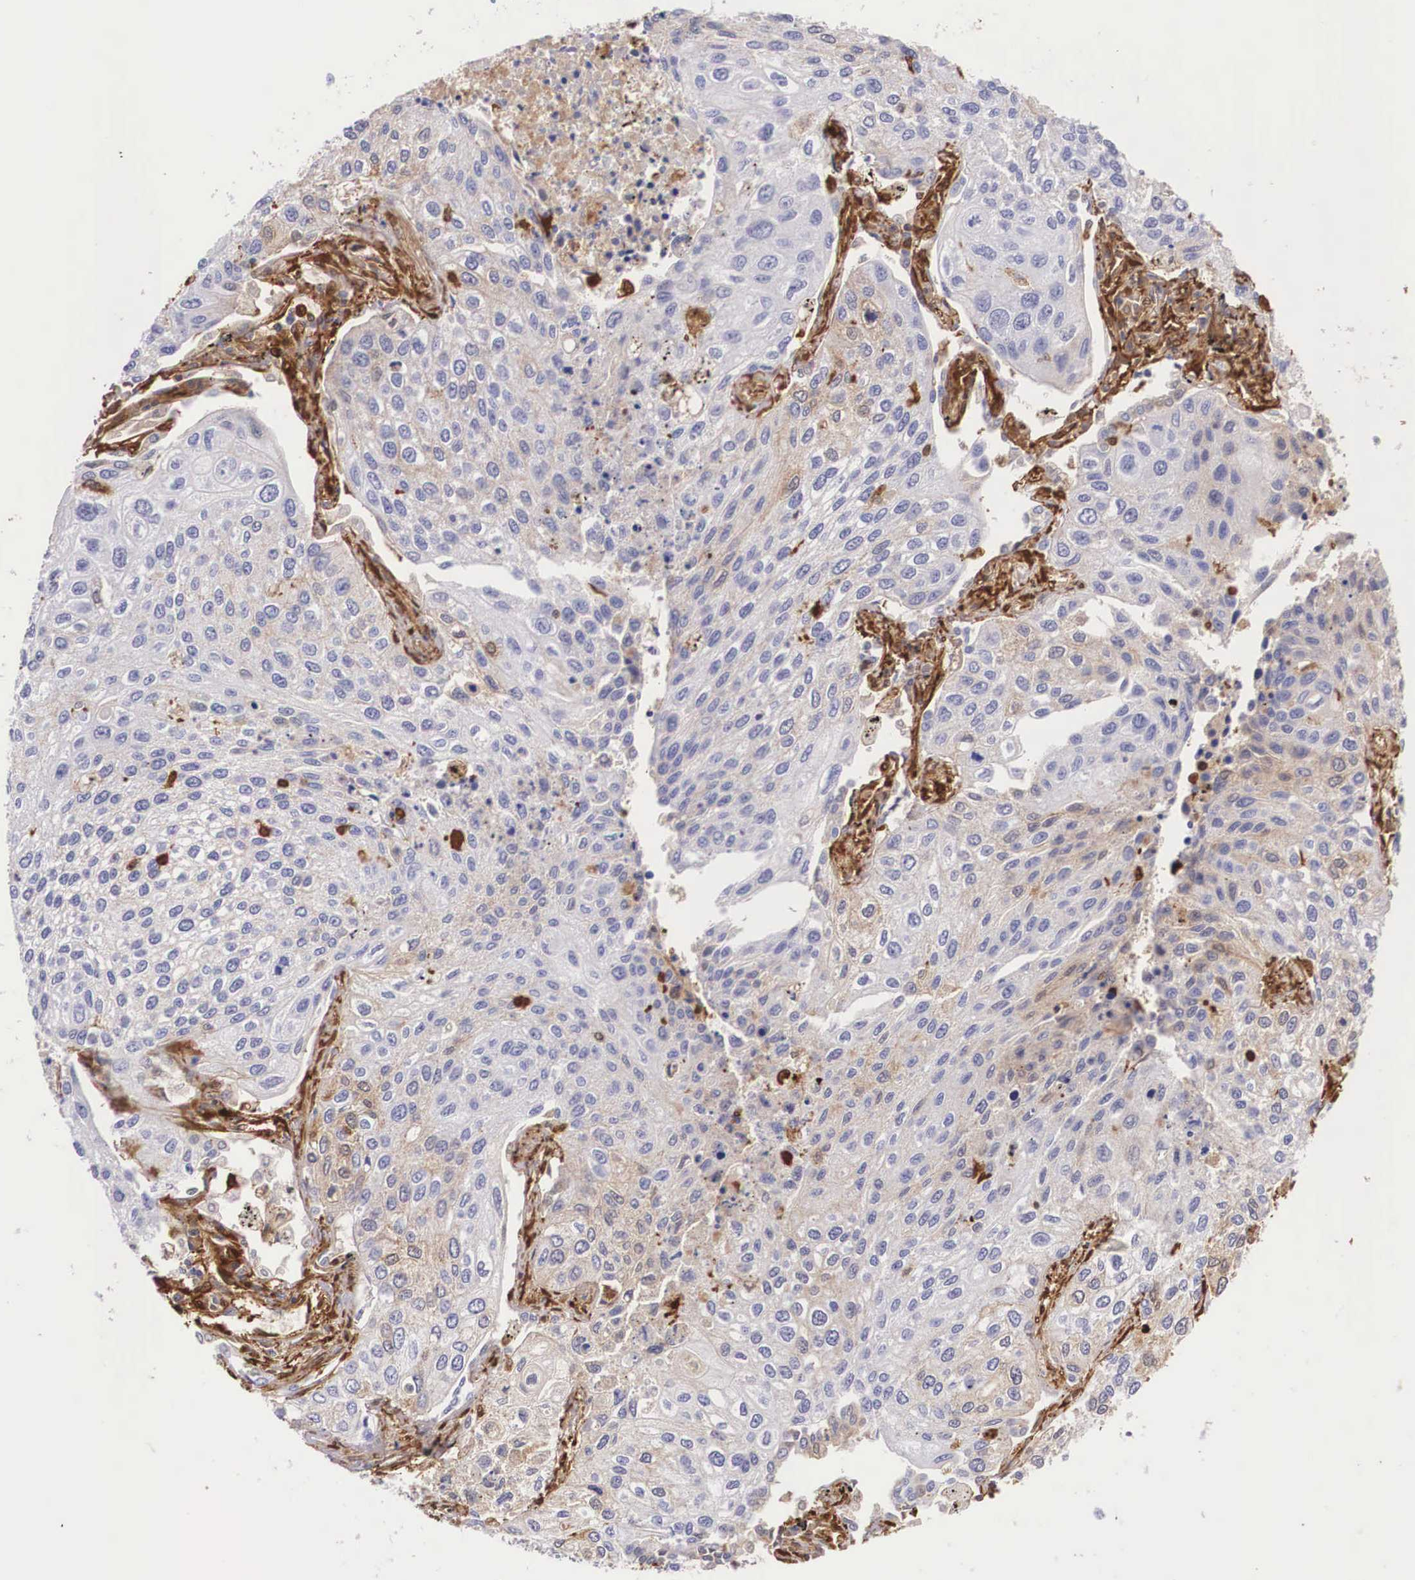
{"staining": {"intensity": "negative", "quantity": "none", "location": "none"}, "tissue": "lung cancer", "cell_type": "Tumor cells", "image_type": "cancer", "snomed": [{"axis": "morphology", "description": "Squamous cell carcinoma, NOS"}, {"axis": "topography", "description": "Lung"}], "caption": "The immunohistochemistry micrograph has no significant staining in tumor cells of lung cancer tissue. The staining is performed using DAB (3,3'-diaminobenzidine) brown chromogen with nuclei counter-stained in using hematoxylin.", "gene": "LGALS1", "patient": {"sex": "male", "age": 75}}